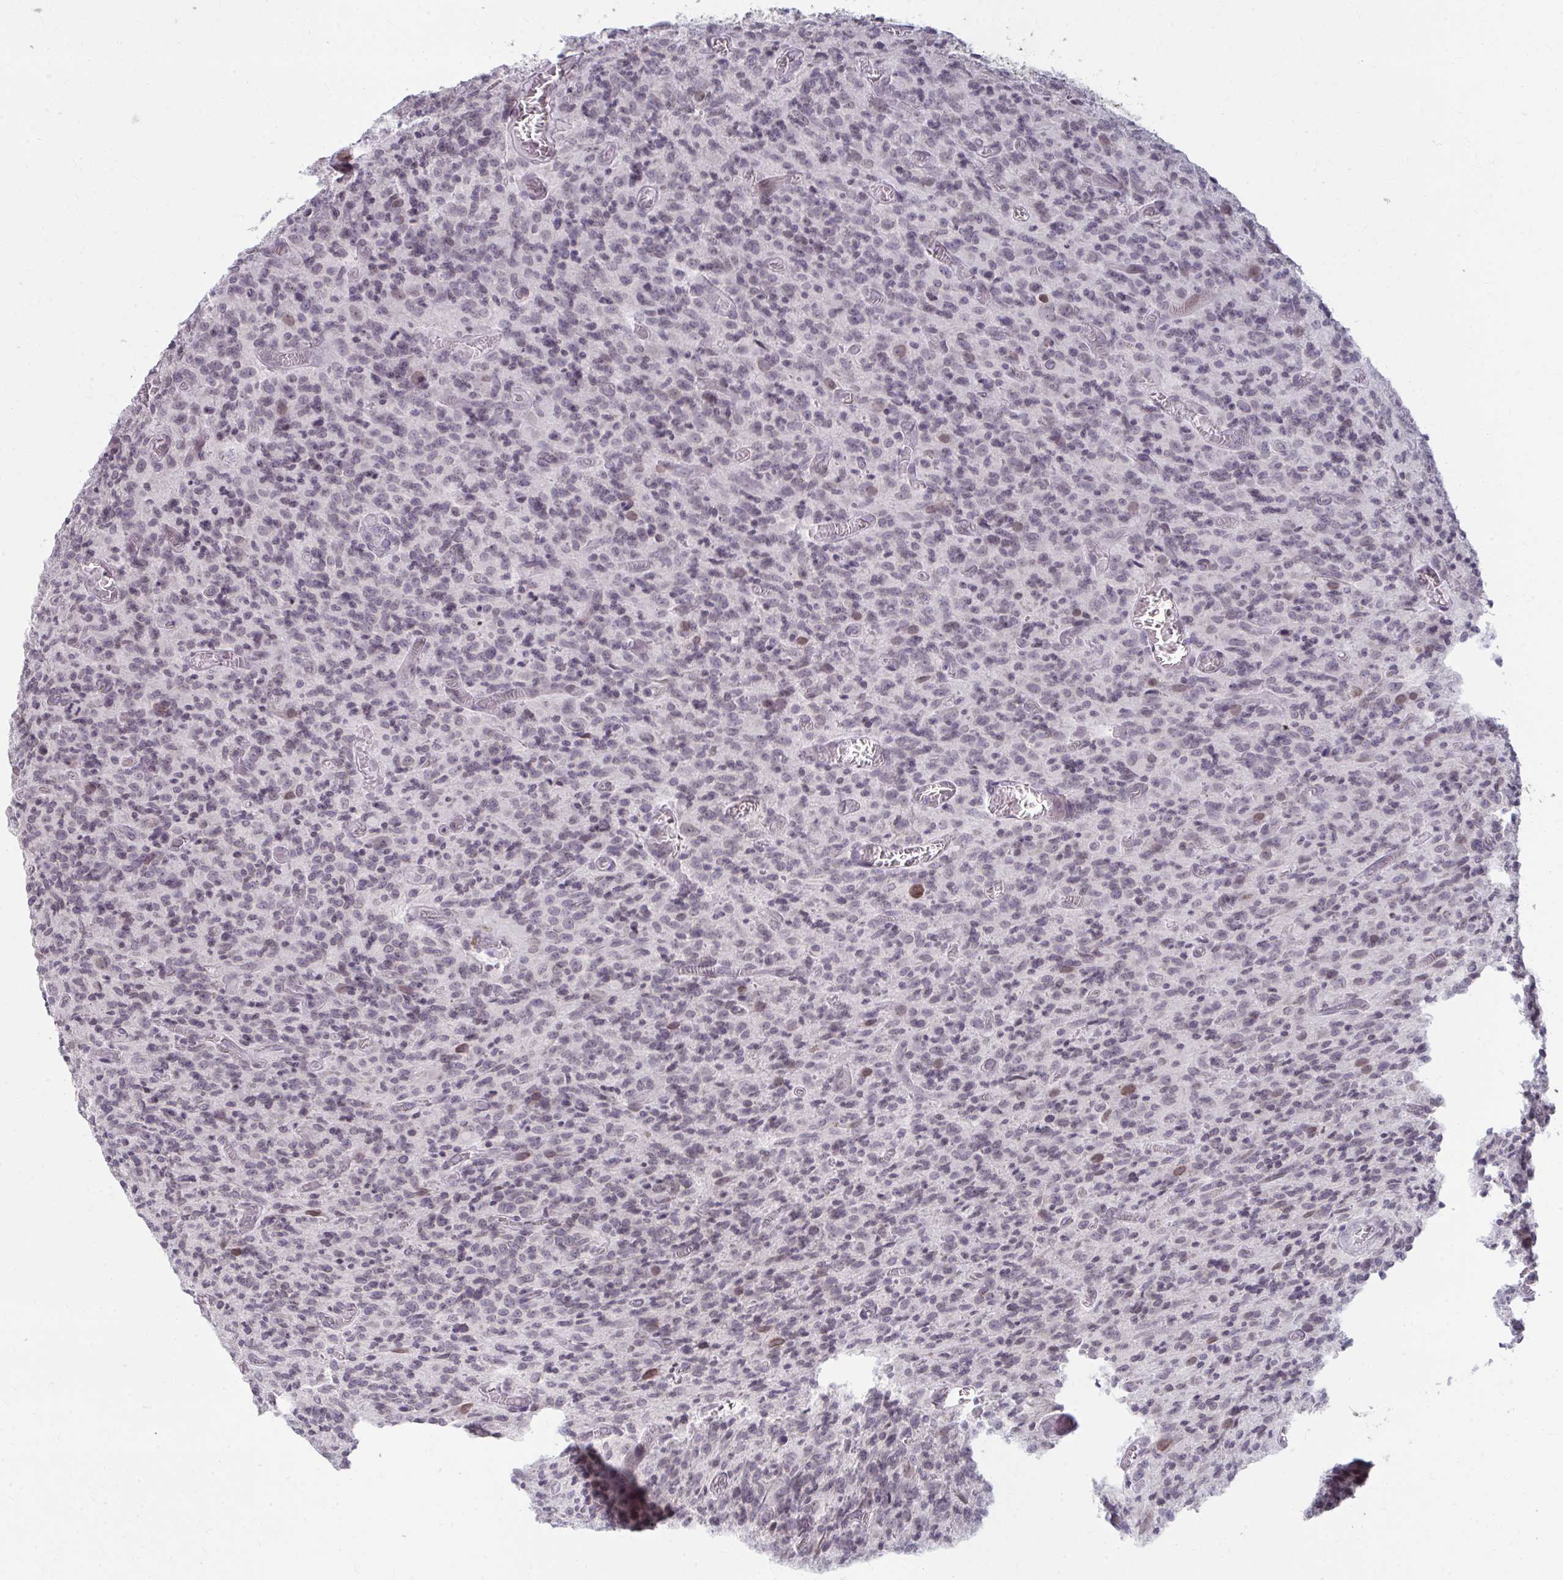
{"staining": {"intensity": "negative", "quantity": "none", "location": "none"}, "tissue": "glioma", "cell_type": "Tumor cells", "image_type": "cancer", "snomed": [{"axis": "morphology", "description": "Glioma, malignant, High grade"}, {"axis": "topography", "description": "Brain"}], "caption": "This image is of glioma stained with immunohistochemistry to label a protein in brown with the nuclei are counter-stained blue. There is no positivity in tumor cells. (DAB immunohistochemistry (IHC) visualized using brightfield microscopy, high magnification).", "gene": "NUP133", "patient": {"sex": "male", "age": 76}}